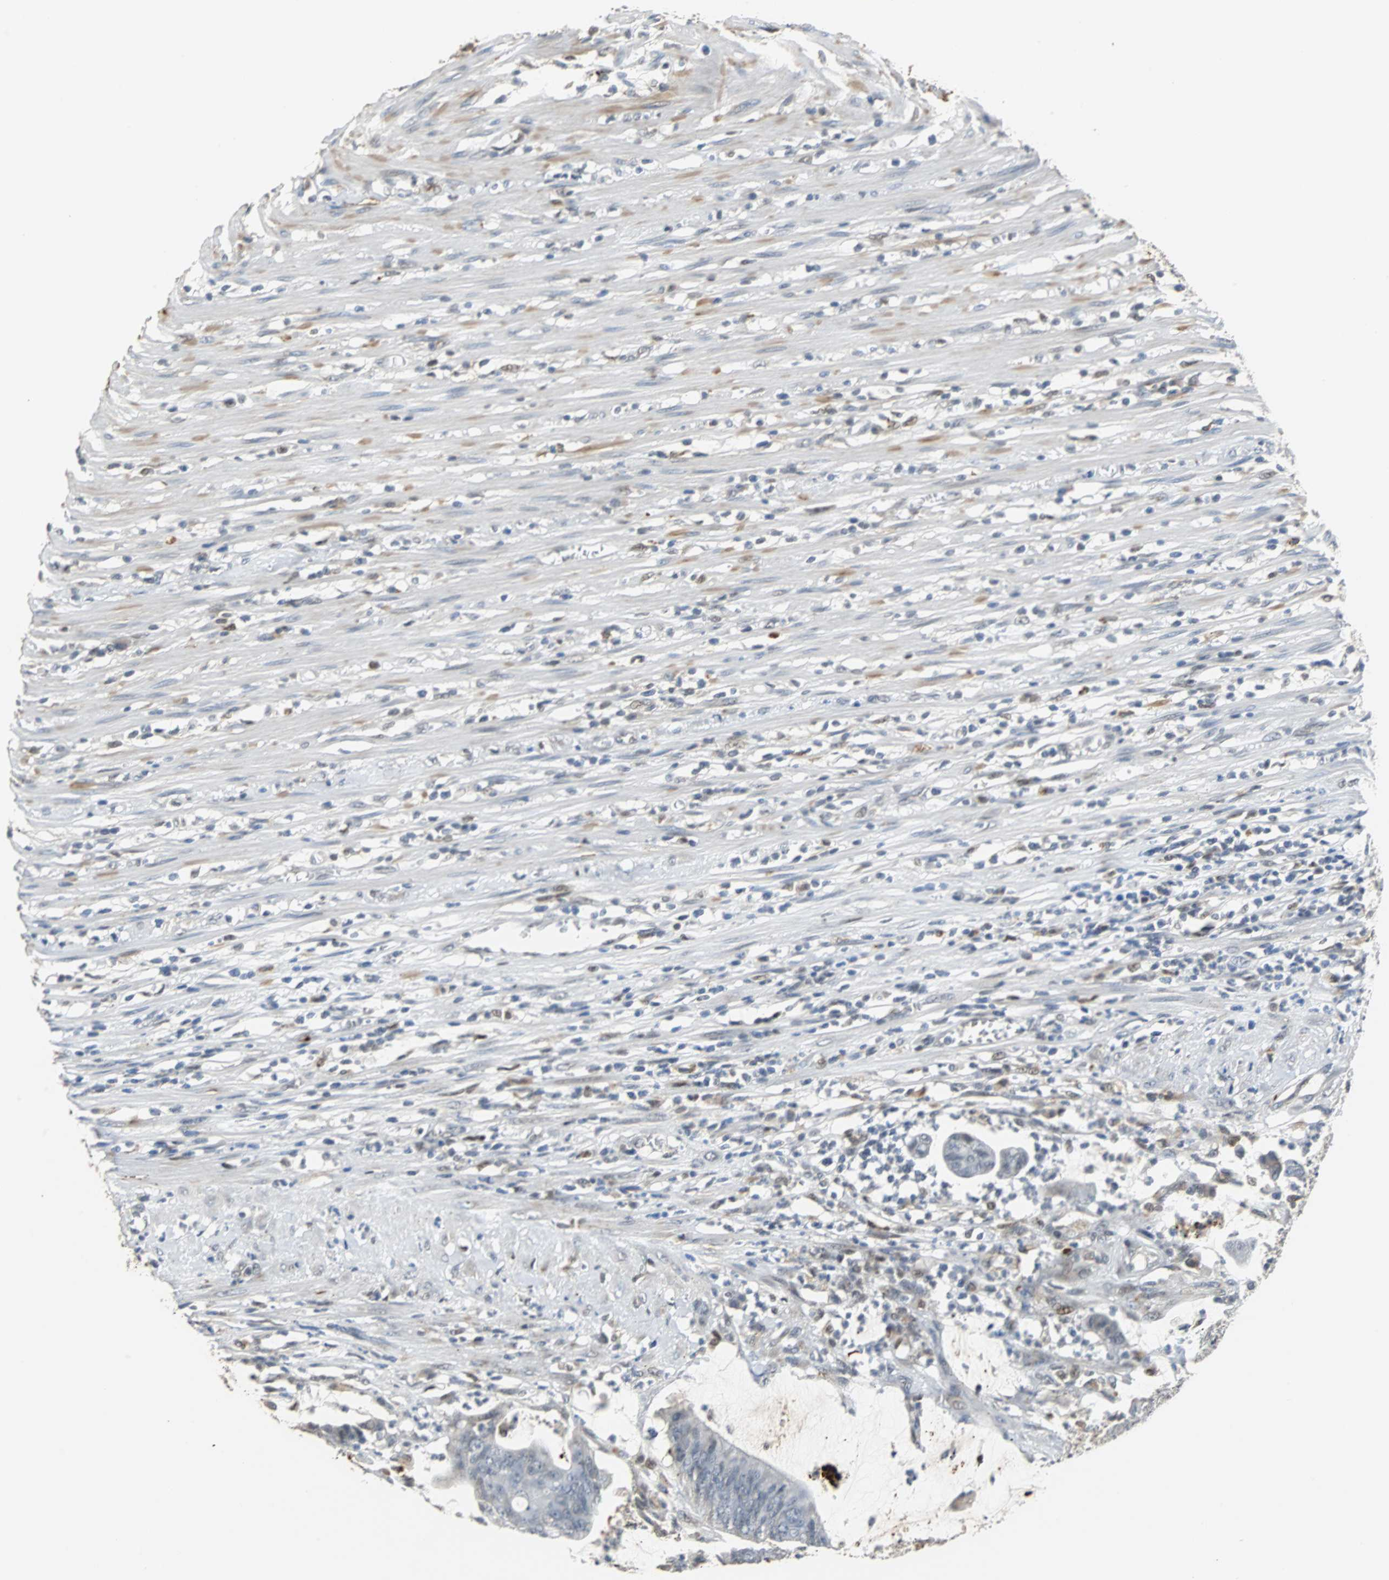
{"staining": {"intensity": "negative", "quantity": "none", "location": "none"}, "tissue": "colorectal cancer", "cell_type": "Tumor cells", "image_type": "cancer", "snomed": [{"axis": "morphology", "description": "Adenocarcinoma, NOS"}, {"axis": "topography", "description": "Rectum"}], "caption": "A micrograph of human colorectal cancer is negative for staining in tumor cells.", "gene": "HLX", "patient": {"sex": "female", "age": 66}}